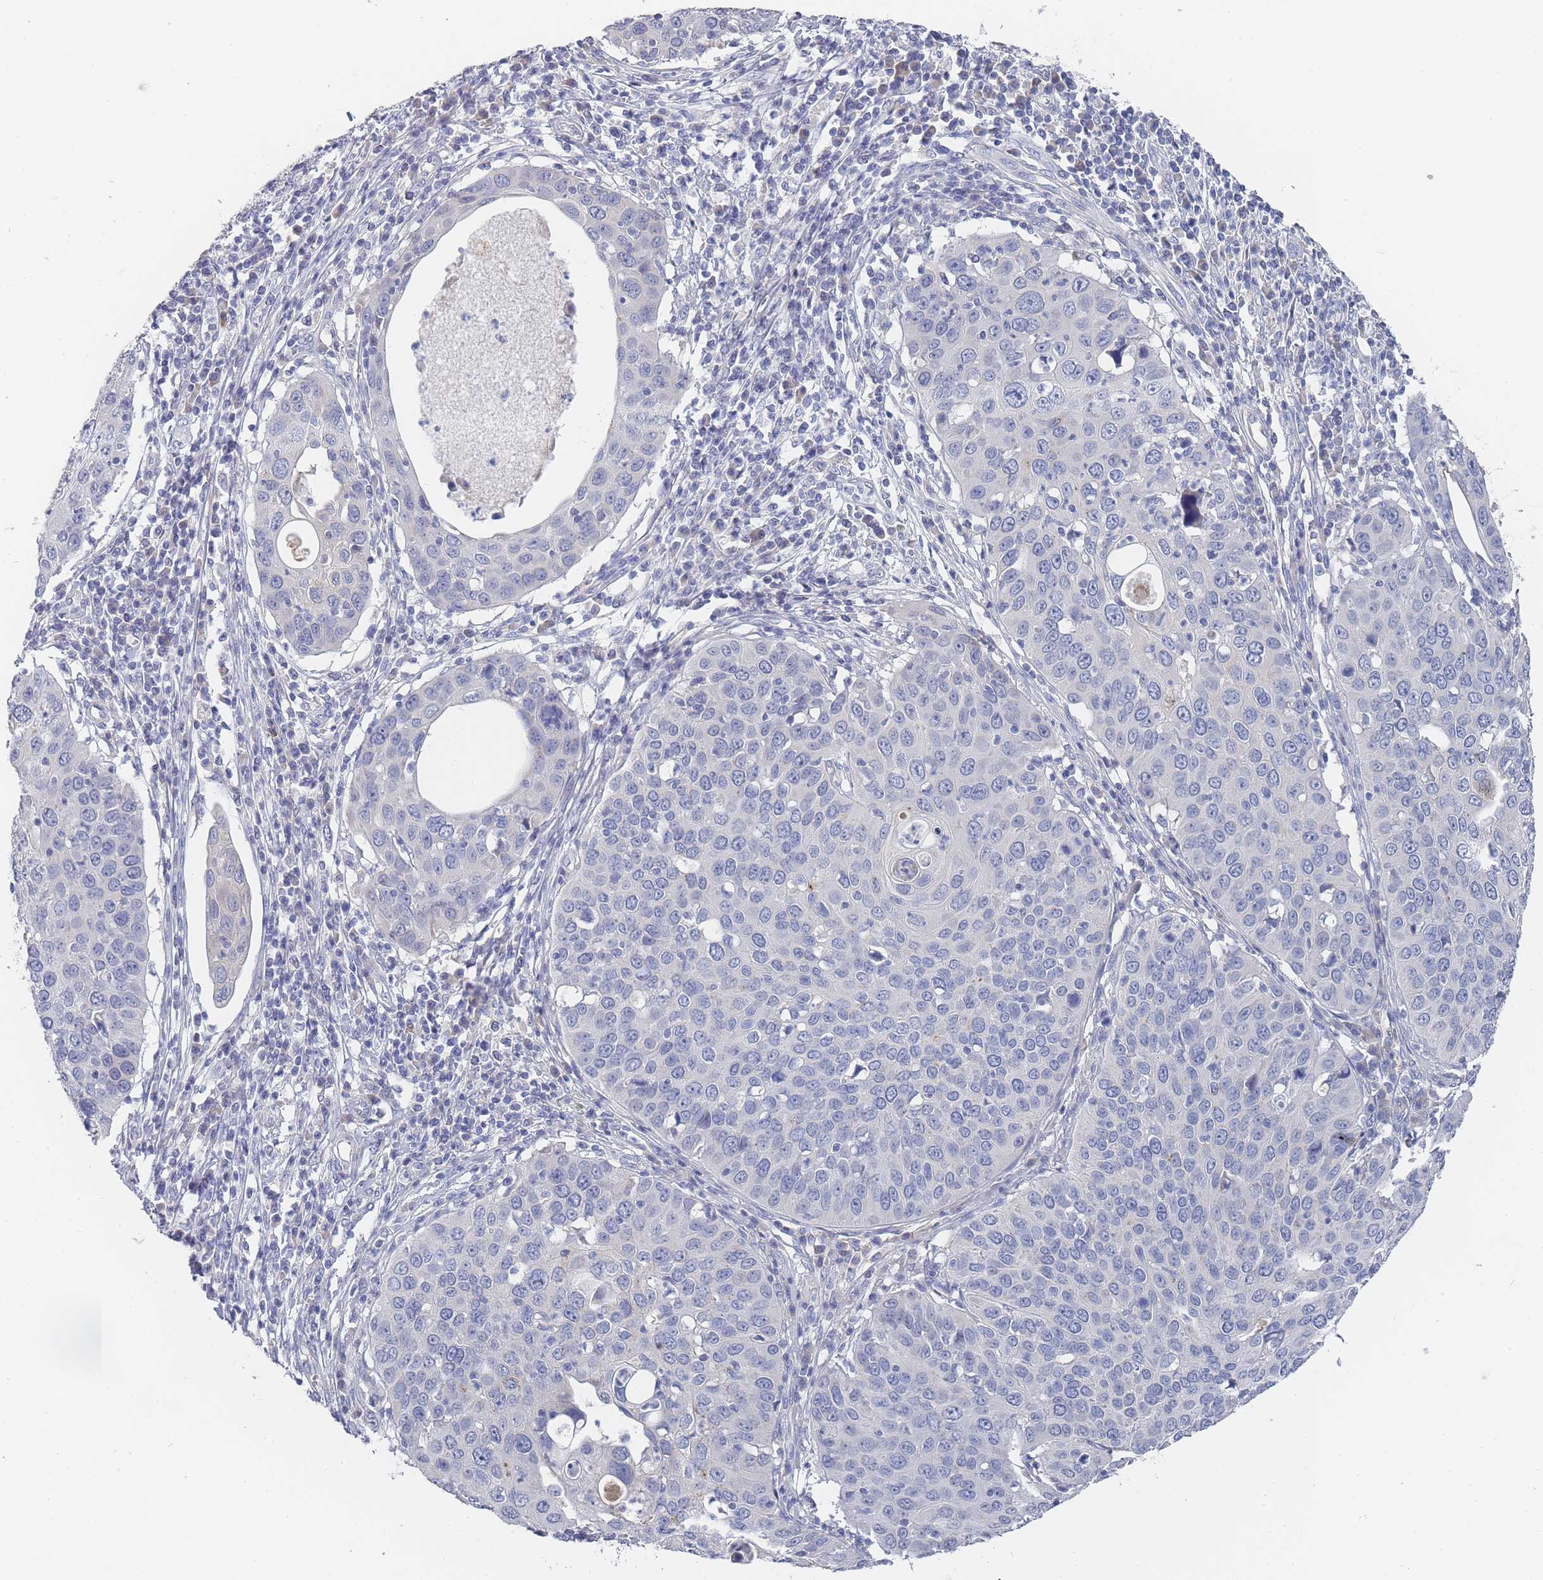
{"staining": {"intensity": "negative", "quantity": "none", "location": "none"}, "tissue": "cervical cancer", "cell_type": "Tumor cells", "image_type": "cancer", "snomed": [{"axis": "morphology", "description": "Squamous cell carcinoma, NOS"}, {"axis": "topography", "description": "Cervix"}], "caption": "Photomicrograph shows no significant protein expression in tumor cells of cervical cancer. Nuclei are stained in blue.", "gene": "ACAD11", "patient": {"sex": "female", "age": 36}}